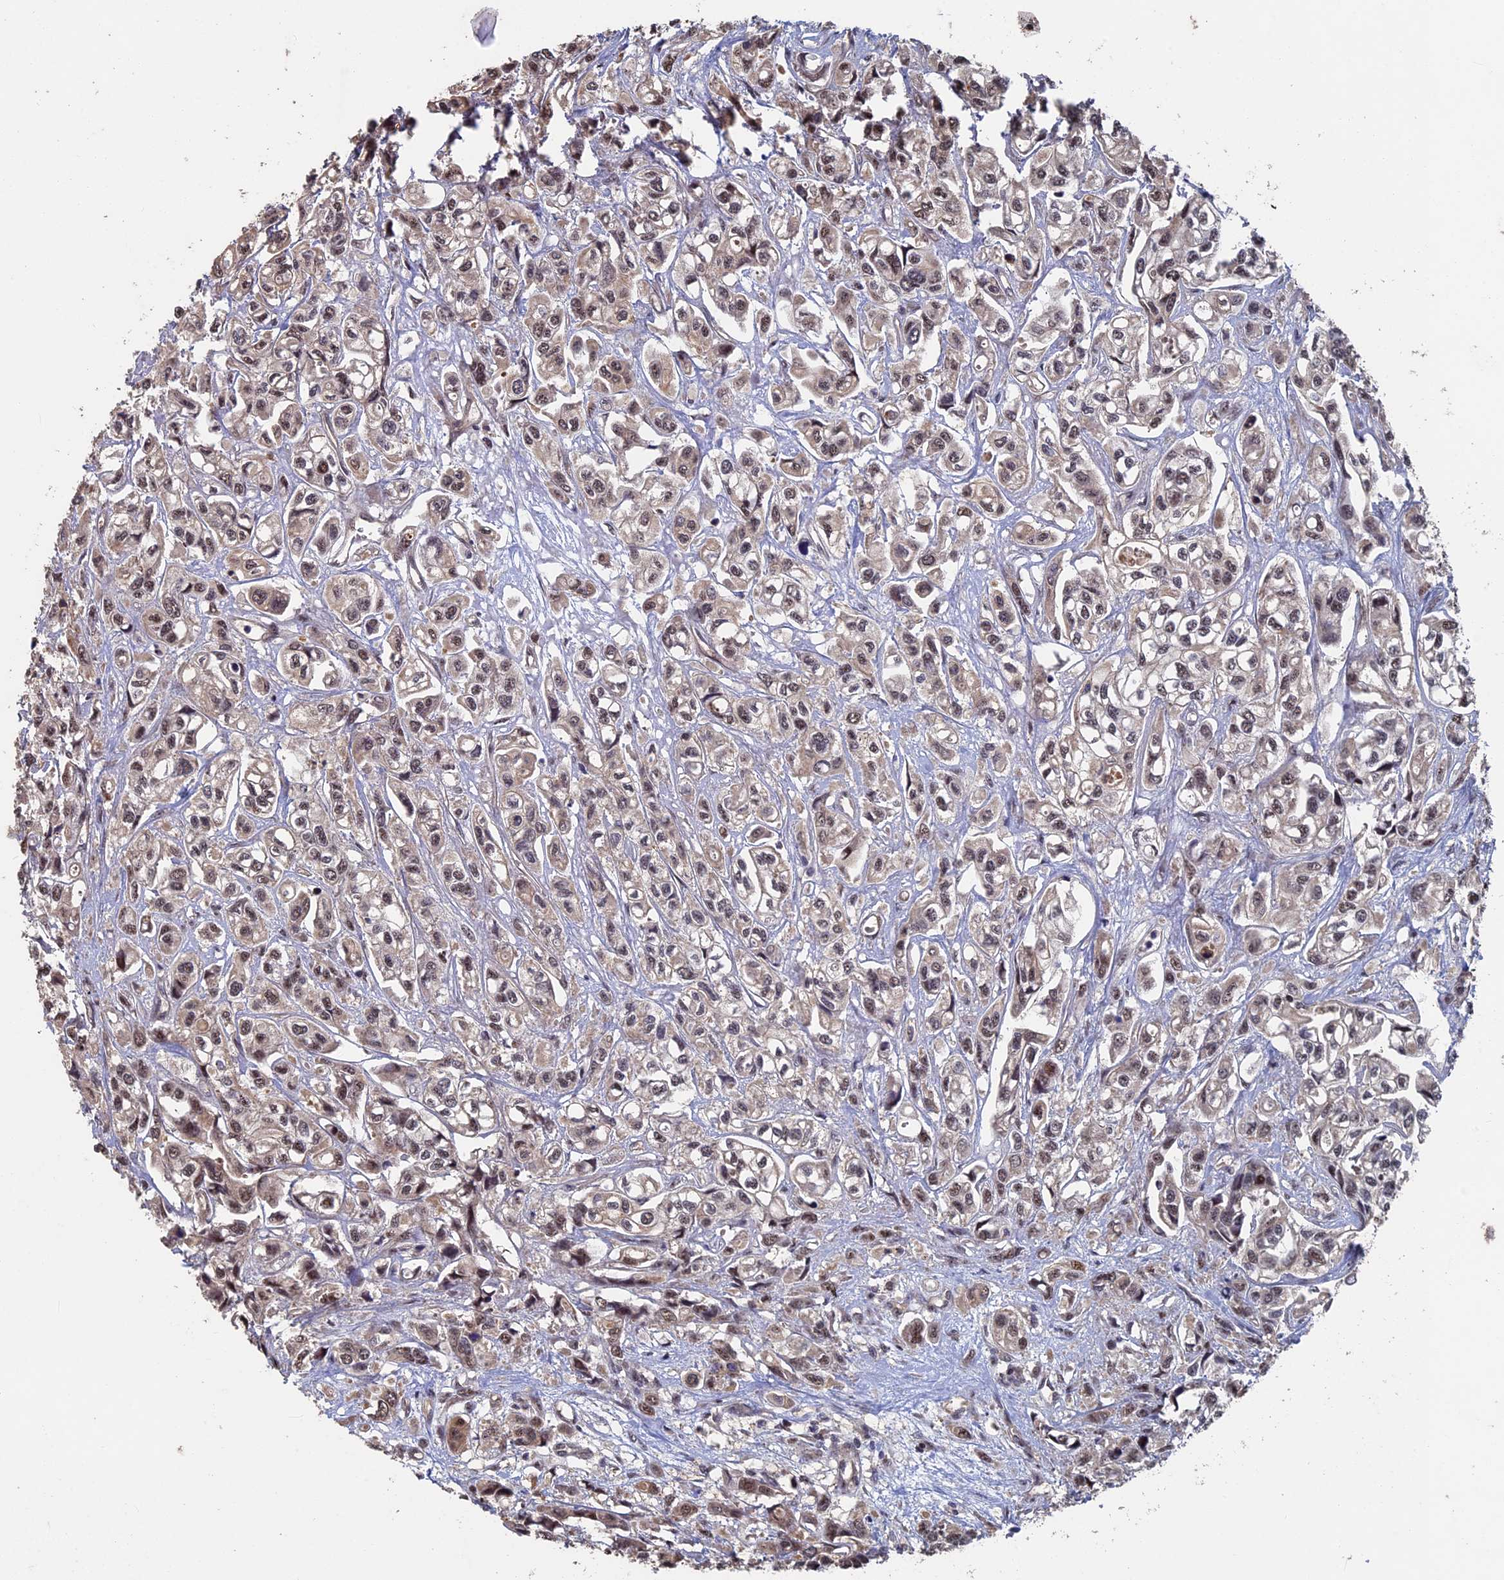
{"staining": {"intensity": "weak", "quantity": ">75%", "location": "cytoplasmic/membranous,nuclear"}, "tissue": "urothelial cancer", "cell_type": "Tumor cells", "image_type": "cancer", "snomed": [{"axis": "morphology", "description": "Urothelial carcinoma, High grade"}, {"axis": "topography", "description": "Urinary bladder"}], "caption": "Immunohistochemical staining of human urothelial cancer displays low levels of weak cytoplasmic/membranous and nuclear expression in approximately >75% of tumor cells.", "gene": "KIAA1328", "patient": {"sex": "male", "age": 67}}